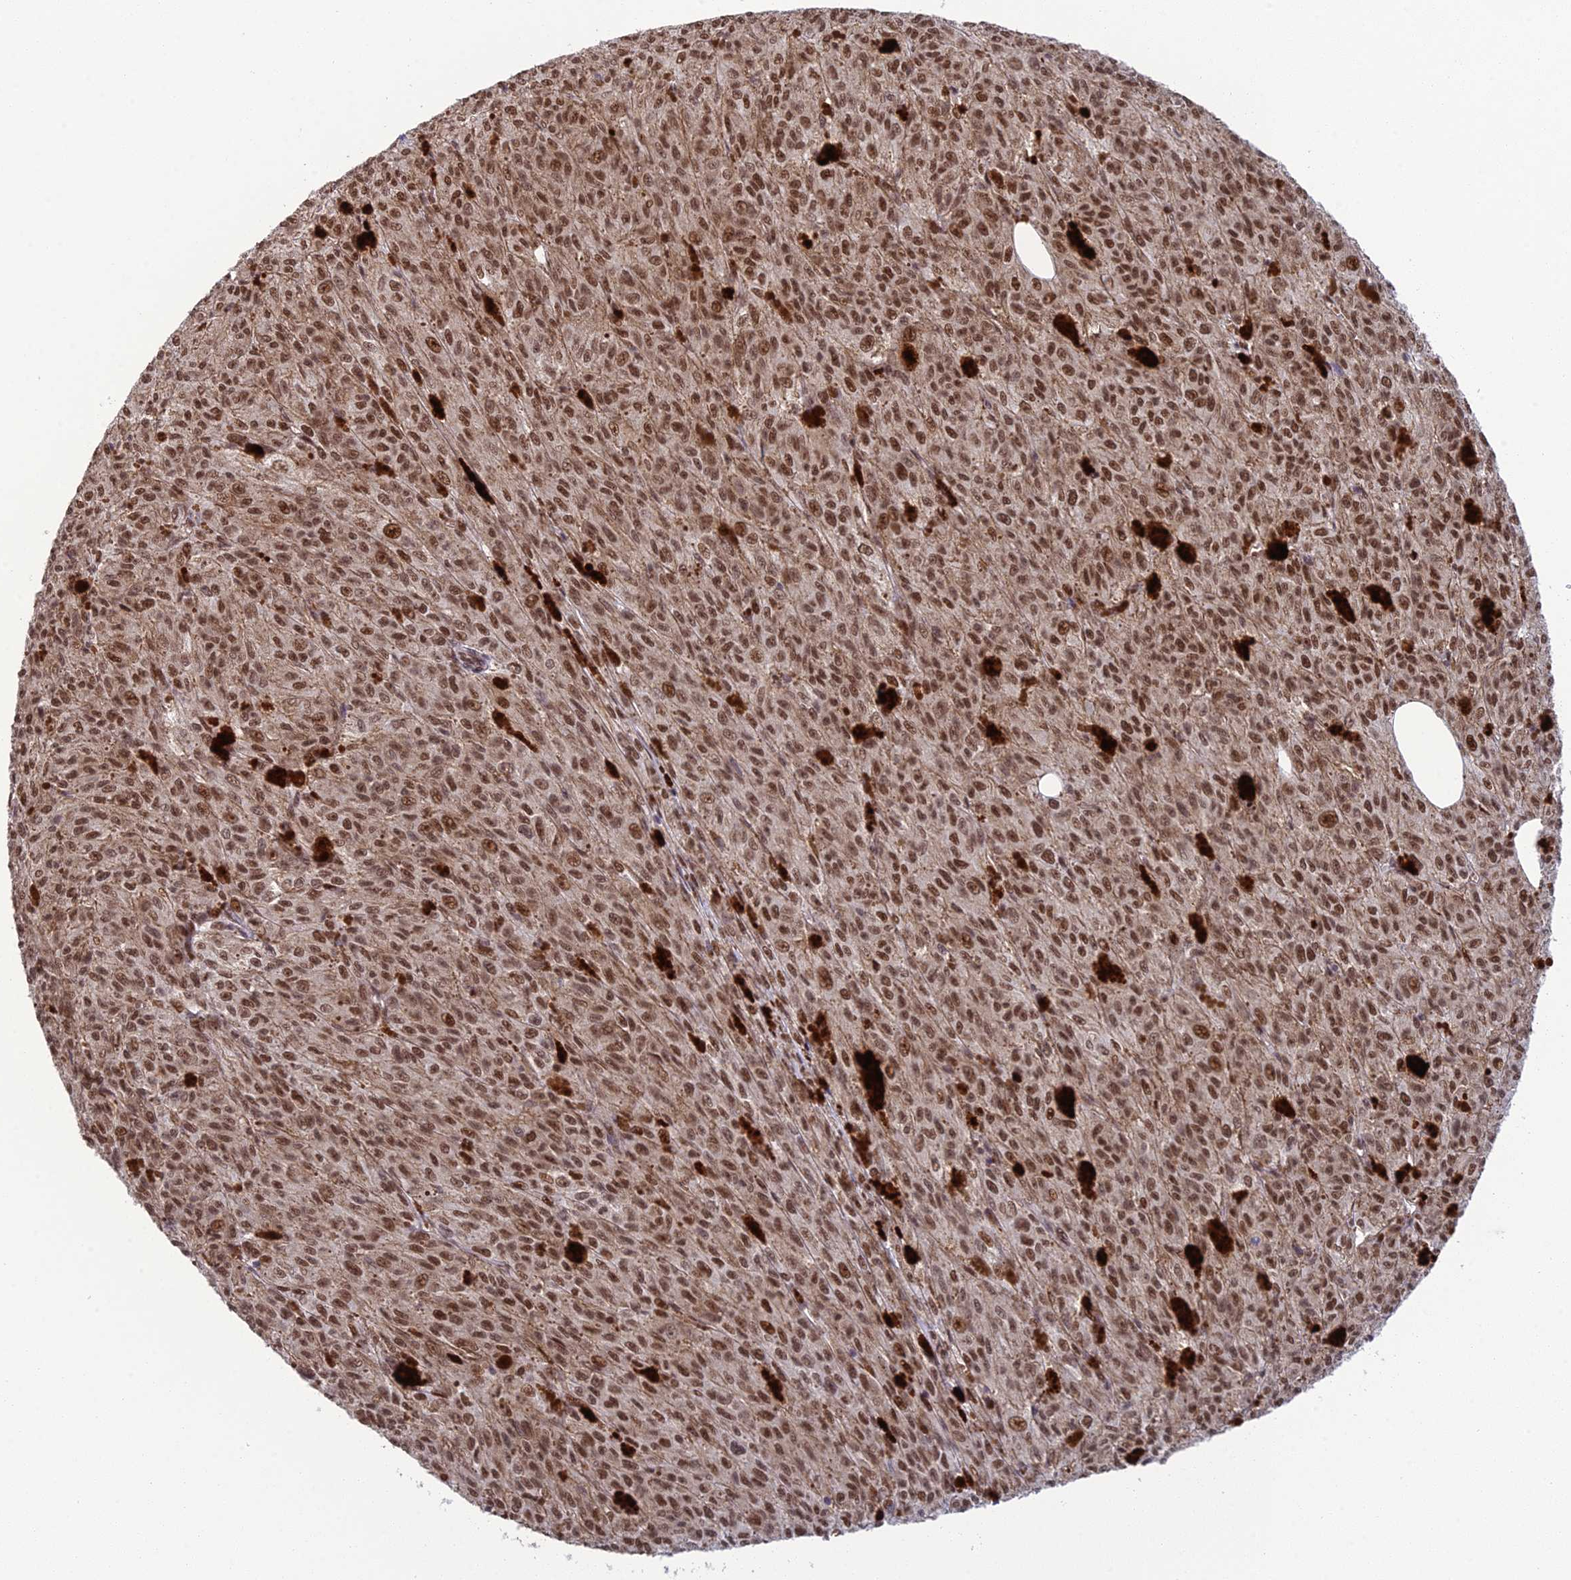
{"staining": {"intensity": "moderate", "quantity": ">75%", "location": "nuclear"}, "tissue": "melanoma", "cell_type": "Tumor cells", "image_type": "cancer", "snomed": [{"axis": "morphology", "description": "Malignant melanoma, NOS"}, {"axis": "topography", "description": "Skin"}], "caption": "IHC photomicrograph of human melanoma stained for a protein (brown), which reveals medium levels of moderate nuclear positivity in about >75% of tumor cells.", "gene": "RANBP3", "patient": {"sex": "female", "age": 52}}